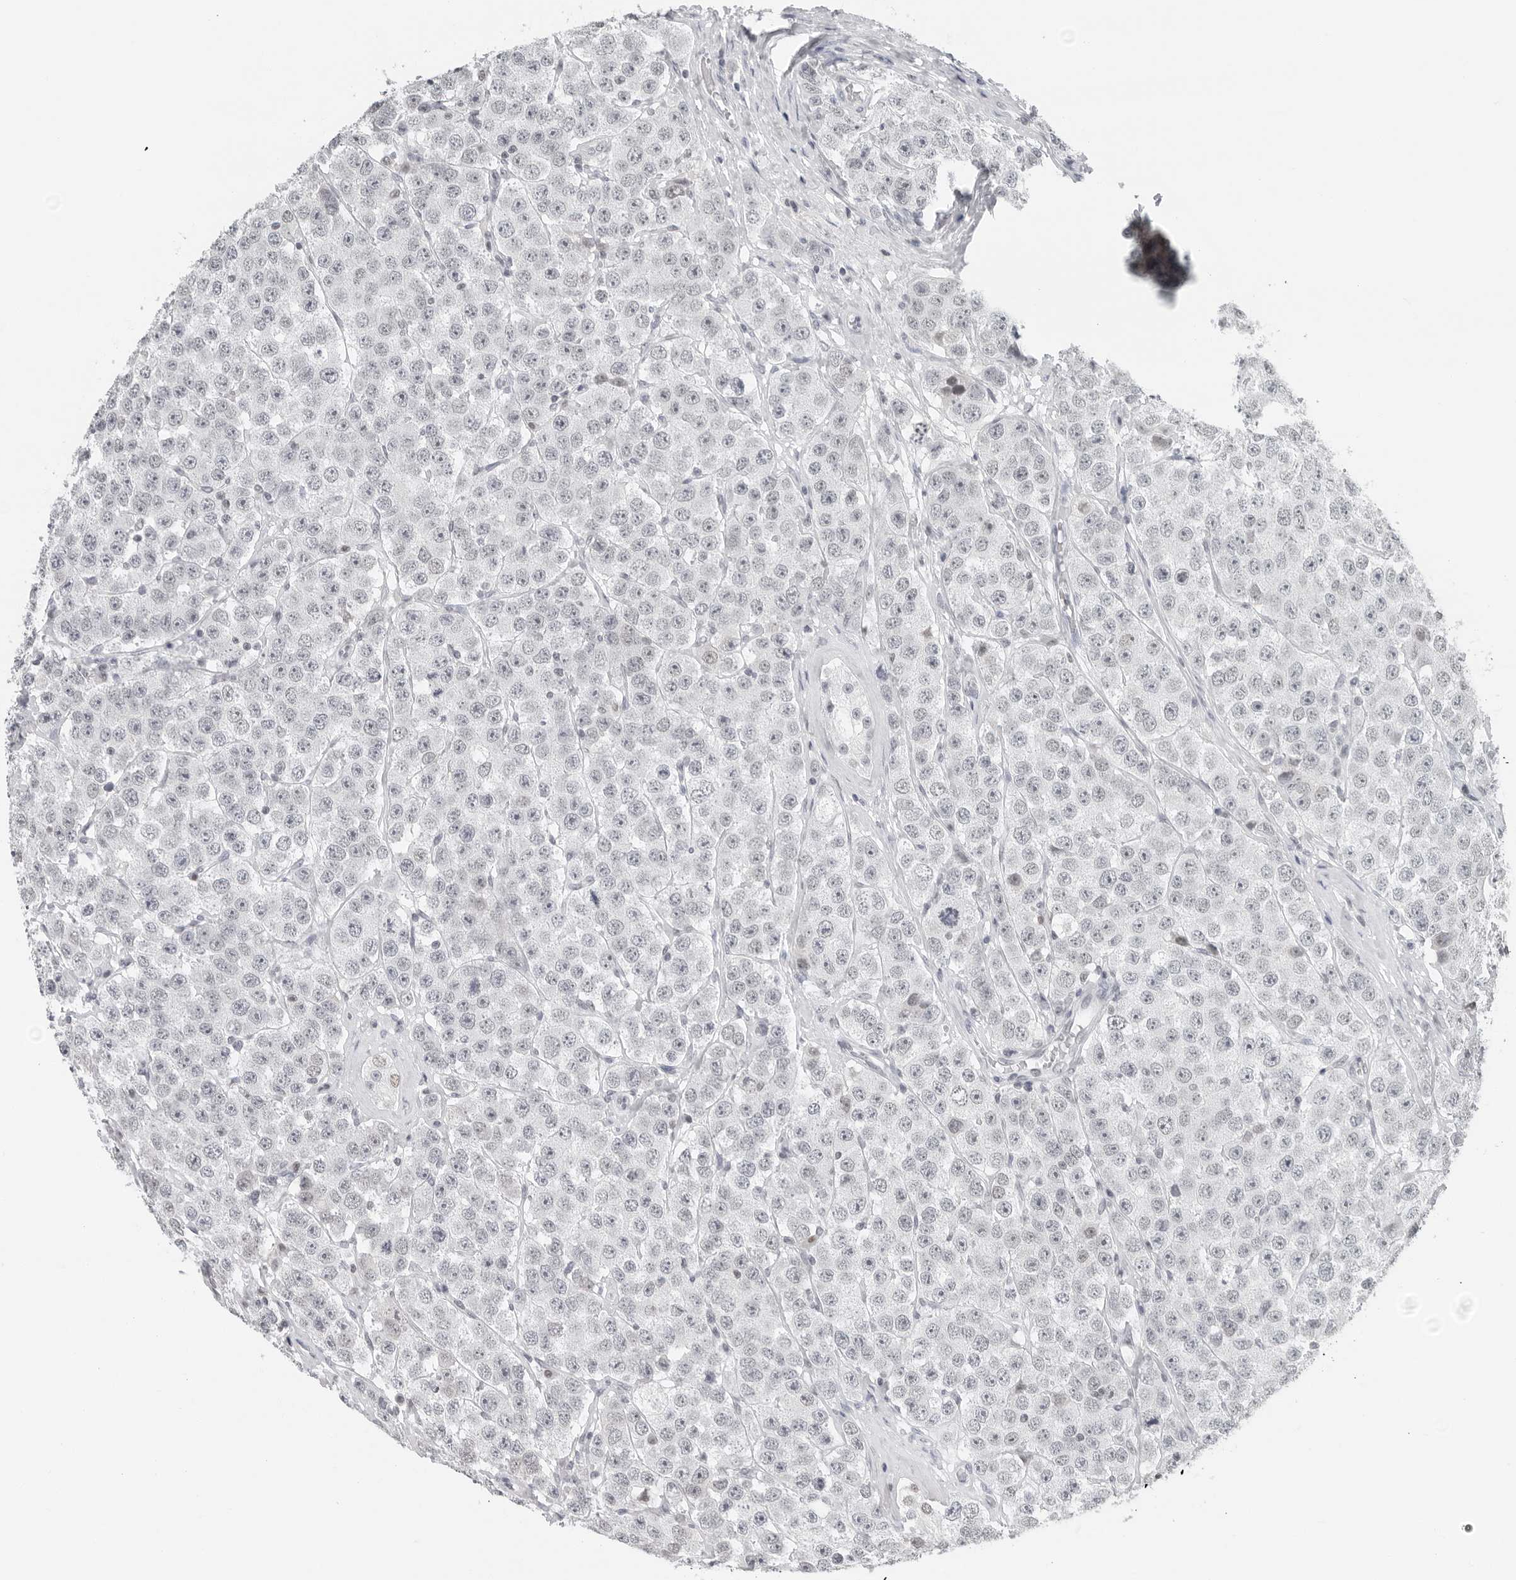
{"staining": {"intensity": "negative", "quantity": "none", "location": "none"}, "tissue": "testis cancer", "cell_type": "Tumor cells", "image_type": "cancer", "snomed": [{"axis": "morphology", "description": "Seminoma, NOS"}, {"axis": "topography", "description": "Testis"}], "caption": "A high-resolution histopathology image shows IHC staining of testis cancer (seminoma), which exhibits no significant expression in tumor cells.", "gene": "FLG2", "patient": {"sex": "male", "age": 28}}